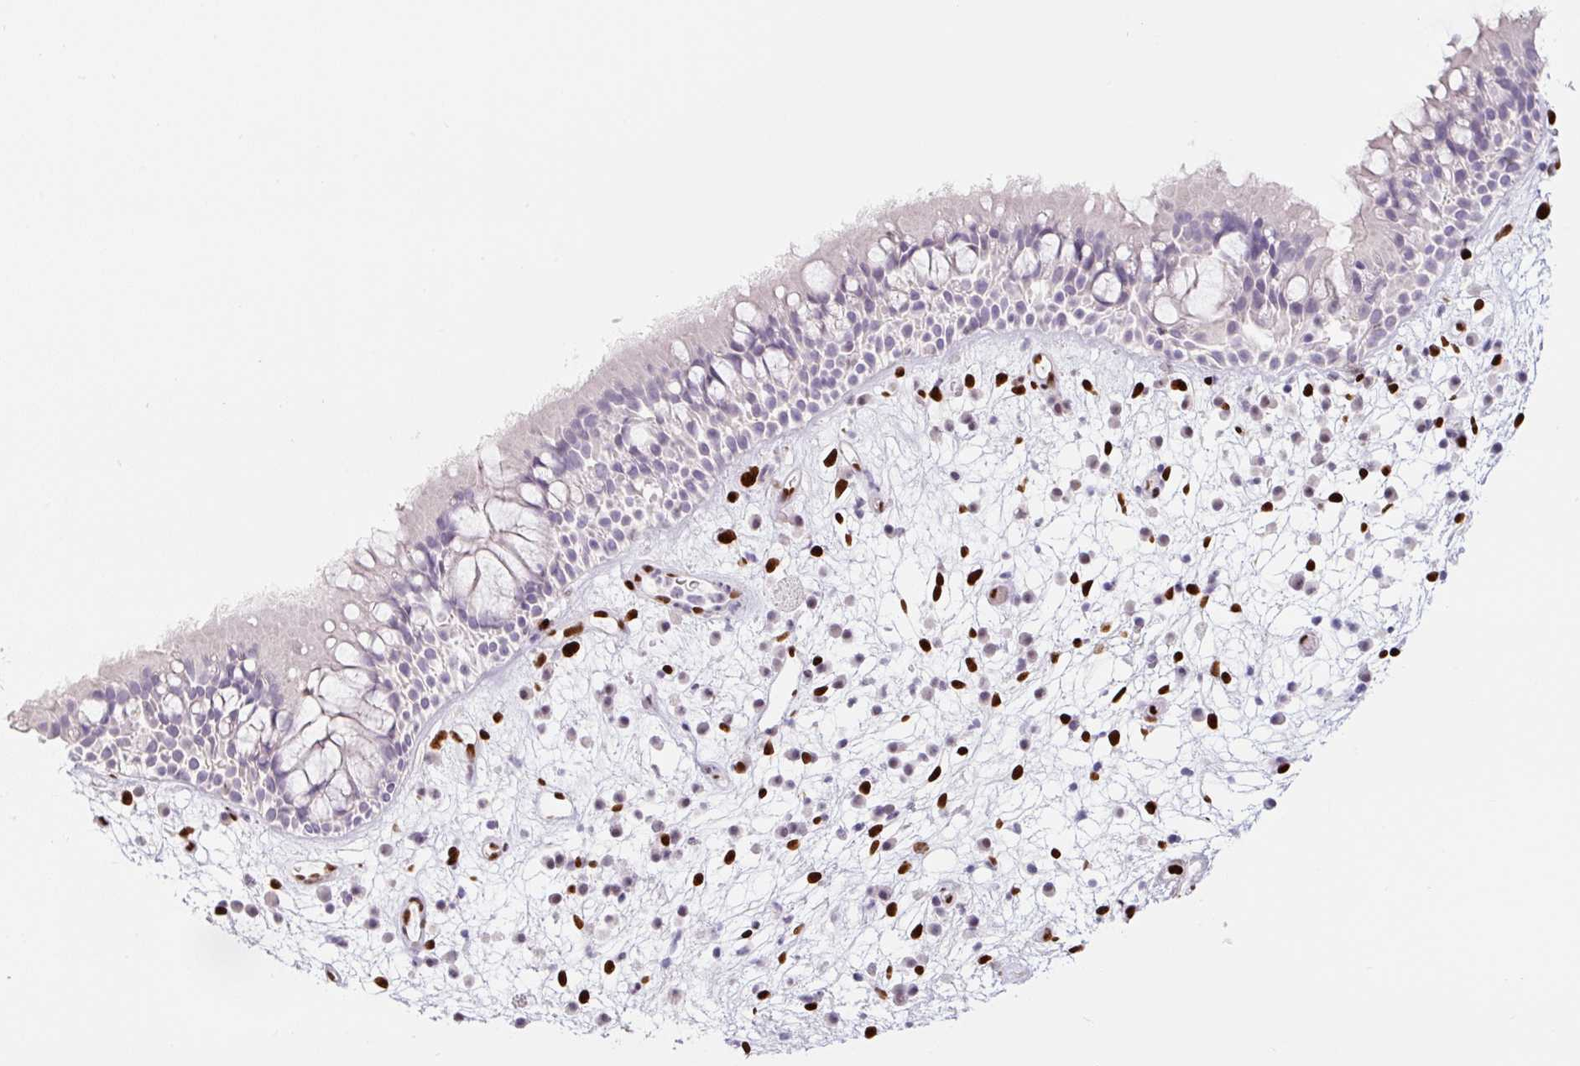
{"staining": {"intensity": "negative", "quantity": "none", "location": "none"}, "tissue": "nasopharynx", "cell_type": "Respiratory epithelial cells", "image_type": "normal", "snomed": [{"axis": "morphology", "description": "Normal tissue, NOS"}, {"axis": "morphology", "description": "Inflammation, NOS"}, {"axis": "topography", "description": "Nasopharynx"}], "caption": "Immunohistochemistry micrograph of benign human nasopharynx stained for a protein (brown), which displays no positivity in respiratory epithelial cells. (Immunohistochemistry, brightfield microscopy, high magnification).", "gene": "ZEB1", "patient": {"sex": "male", "age": 54}}